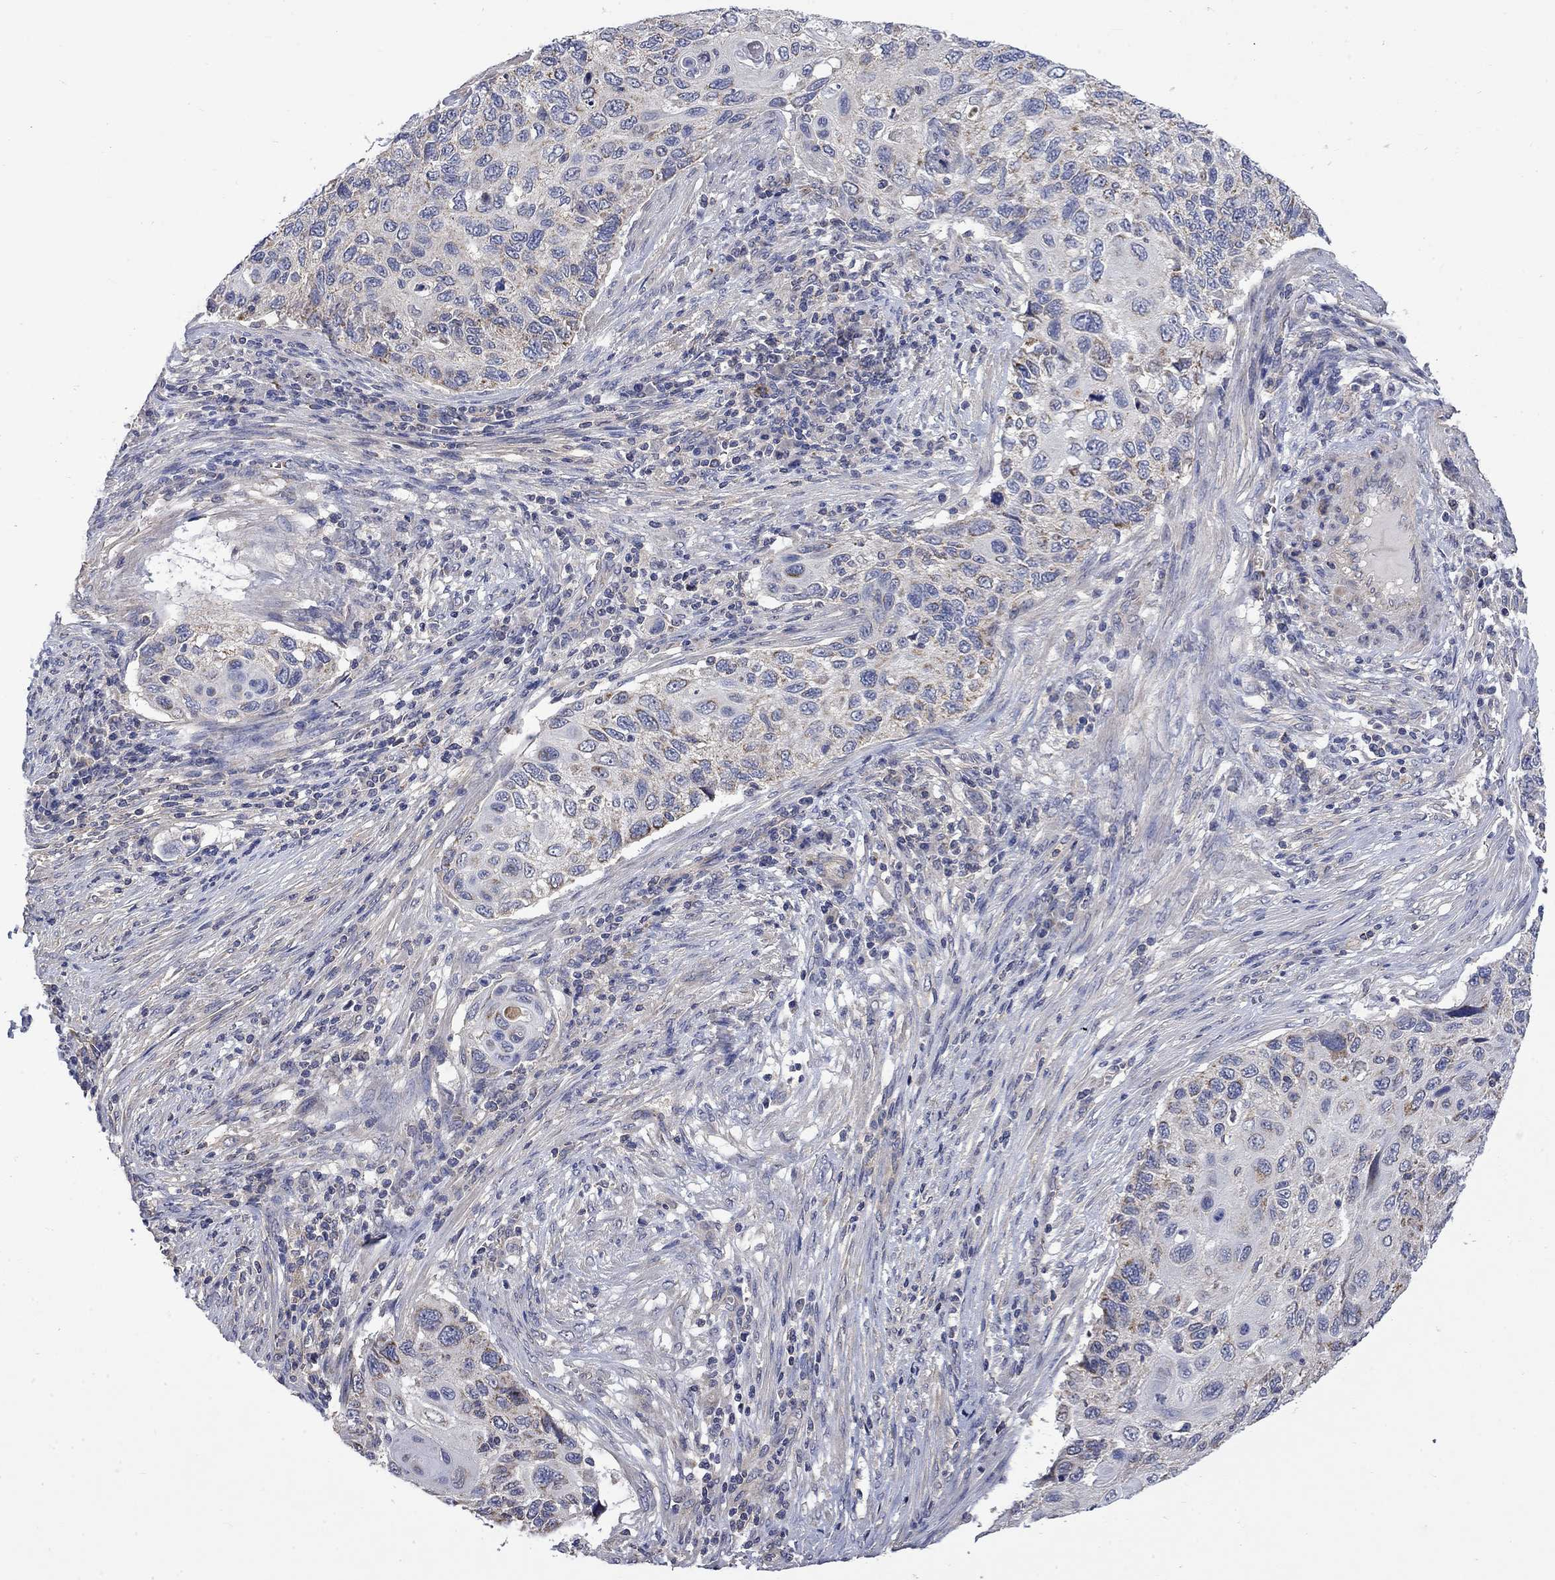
{"staining": {"intensity": "strong", "quantity": "<25%", "location": "cytoplasmic/membranous"}, "tissue": "cervical cancer", "cell_type": "Tumor cells", "image_type": "cancer", "snomed": [{"axis": "morphology", "description": "Squamous cell carcinoma, NOS"}, {"axis": "topography", "description": "Cervix"}], "caption": "About <25% of tumor cells in cervical cancer (squamous cell carcinoma) reveal strong cytoplasmic/membranous protein staining as visualized by brown immunohistochemical staining.", "gene": "HSPA12A", "patient": {"sex": "female", "age": 70}}